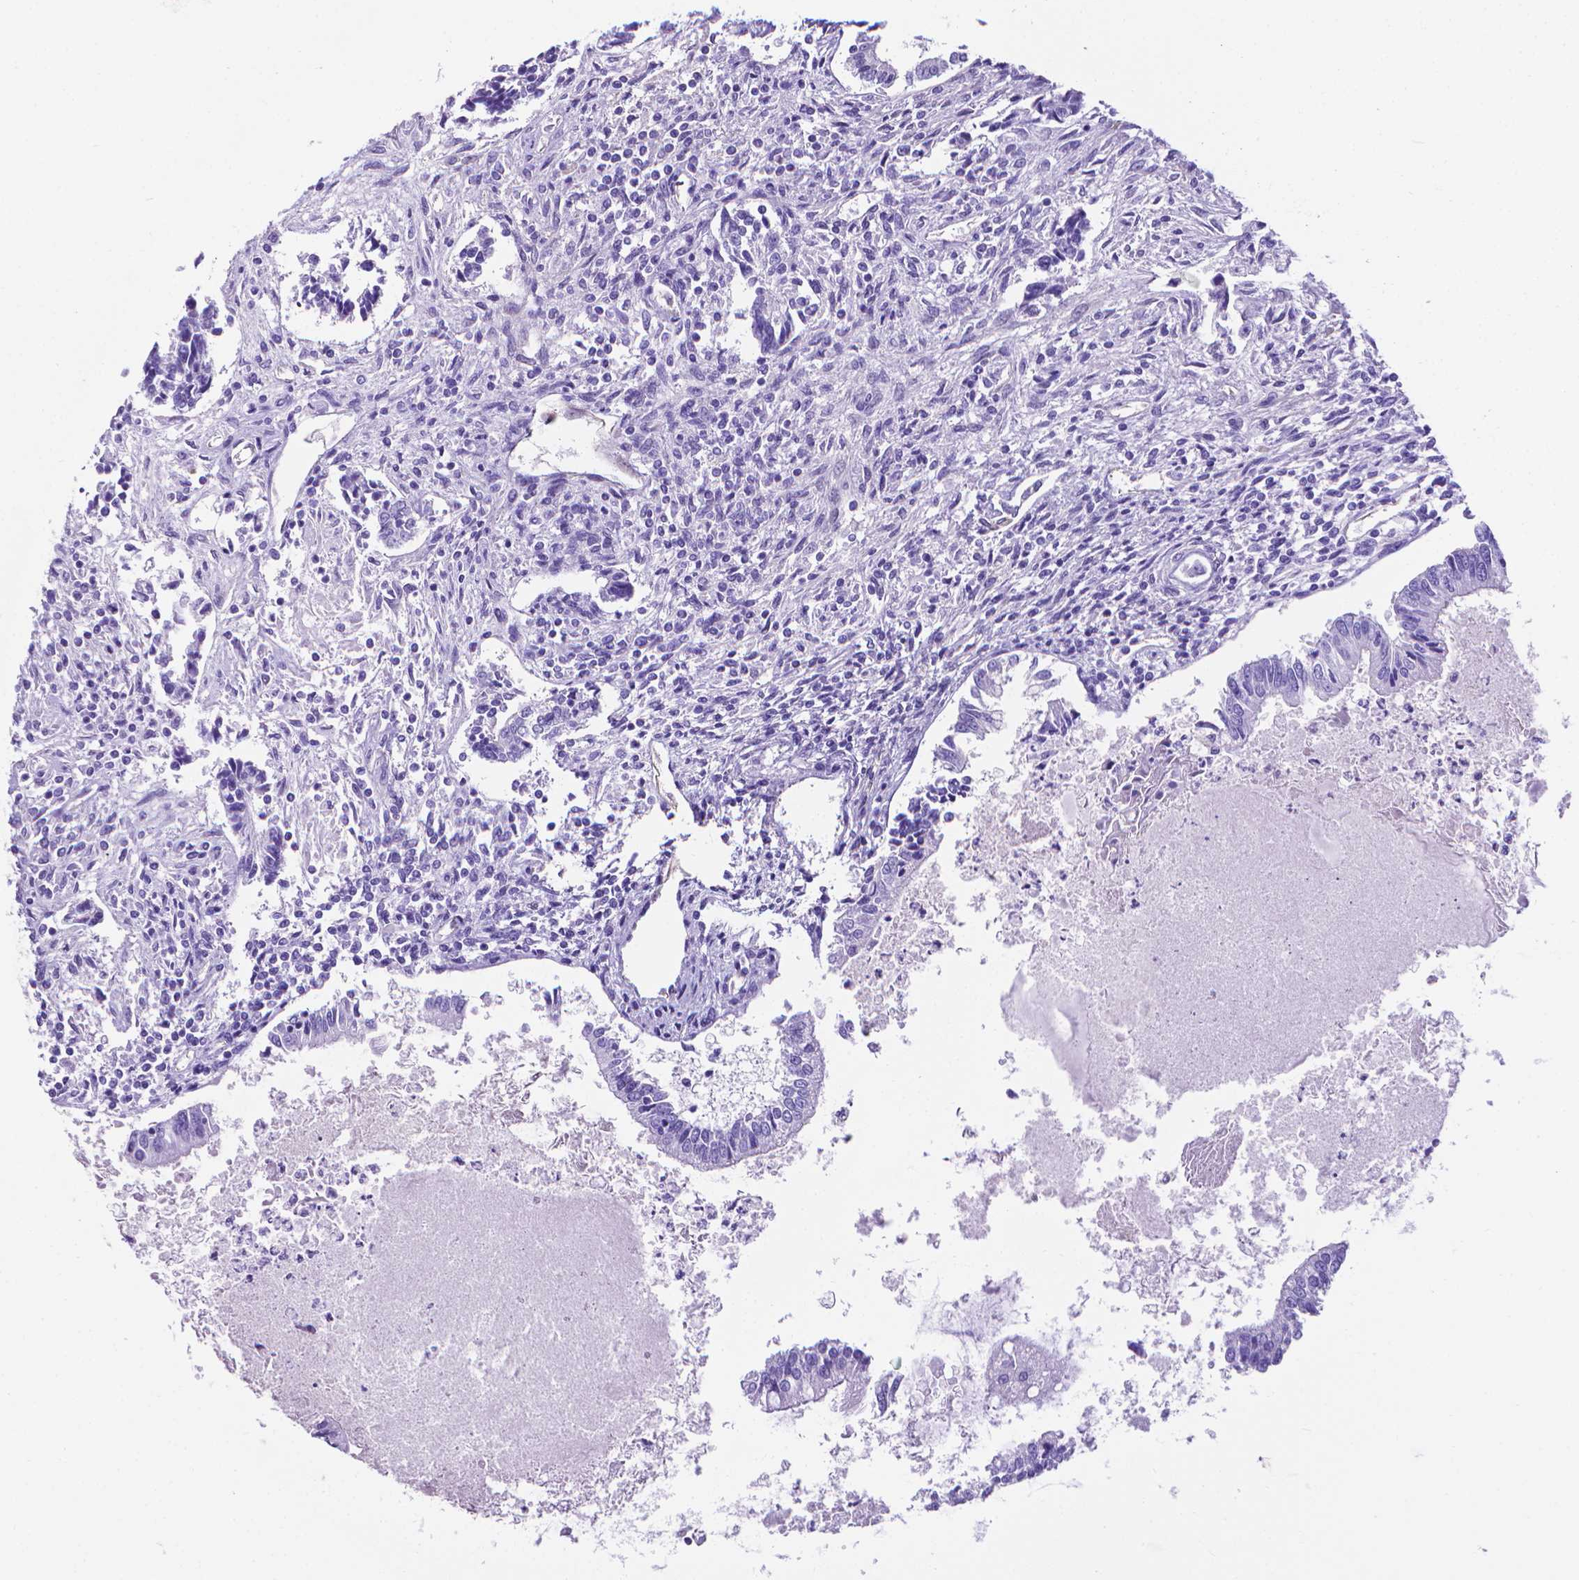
{"staining": {"intensity": "negative", "quantity": "none", "location": "none"}, "tissue": "testis cancer", "cell_type": "Tumor cells", "image_type": "cancer", "snomed": [{"axis": "morphology", "description": "Carcinoma, Embryonal, NOS"}, {"axis": "topography", "description": "Testis"}], "caption": "This photomicrograph is of testis embryonal carcinoma stained with IHC to label a protein in brown with the nuclei are counter-stained blue. There is no expression in tumor cells.", "gene": "CLIC4", "patient": {"sex": "male", "age": 37}}